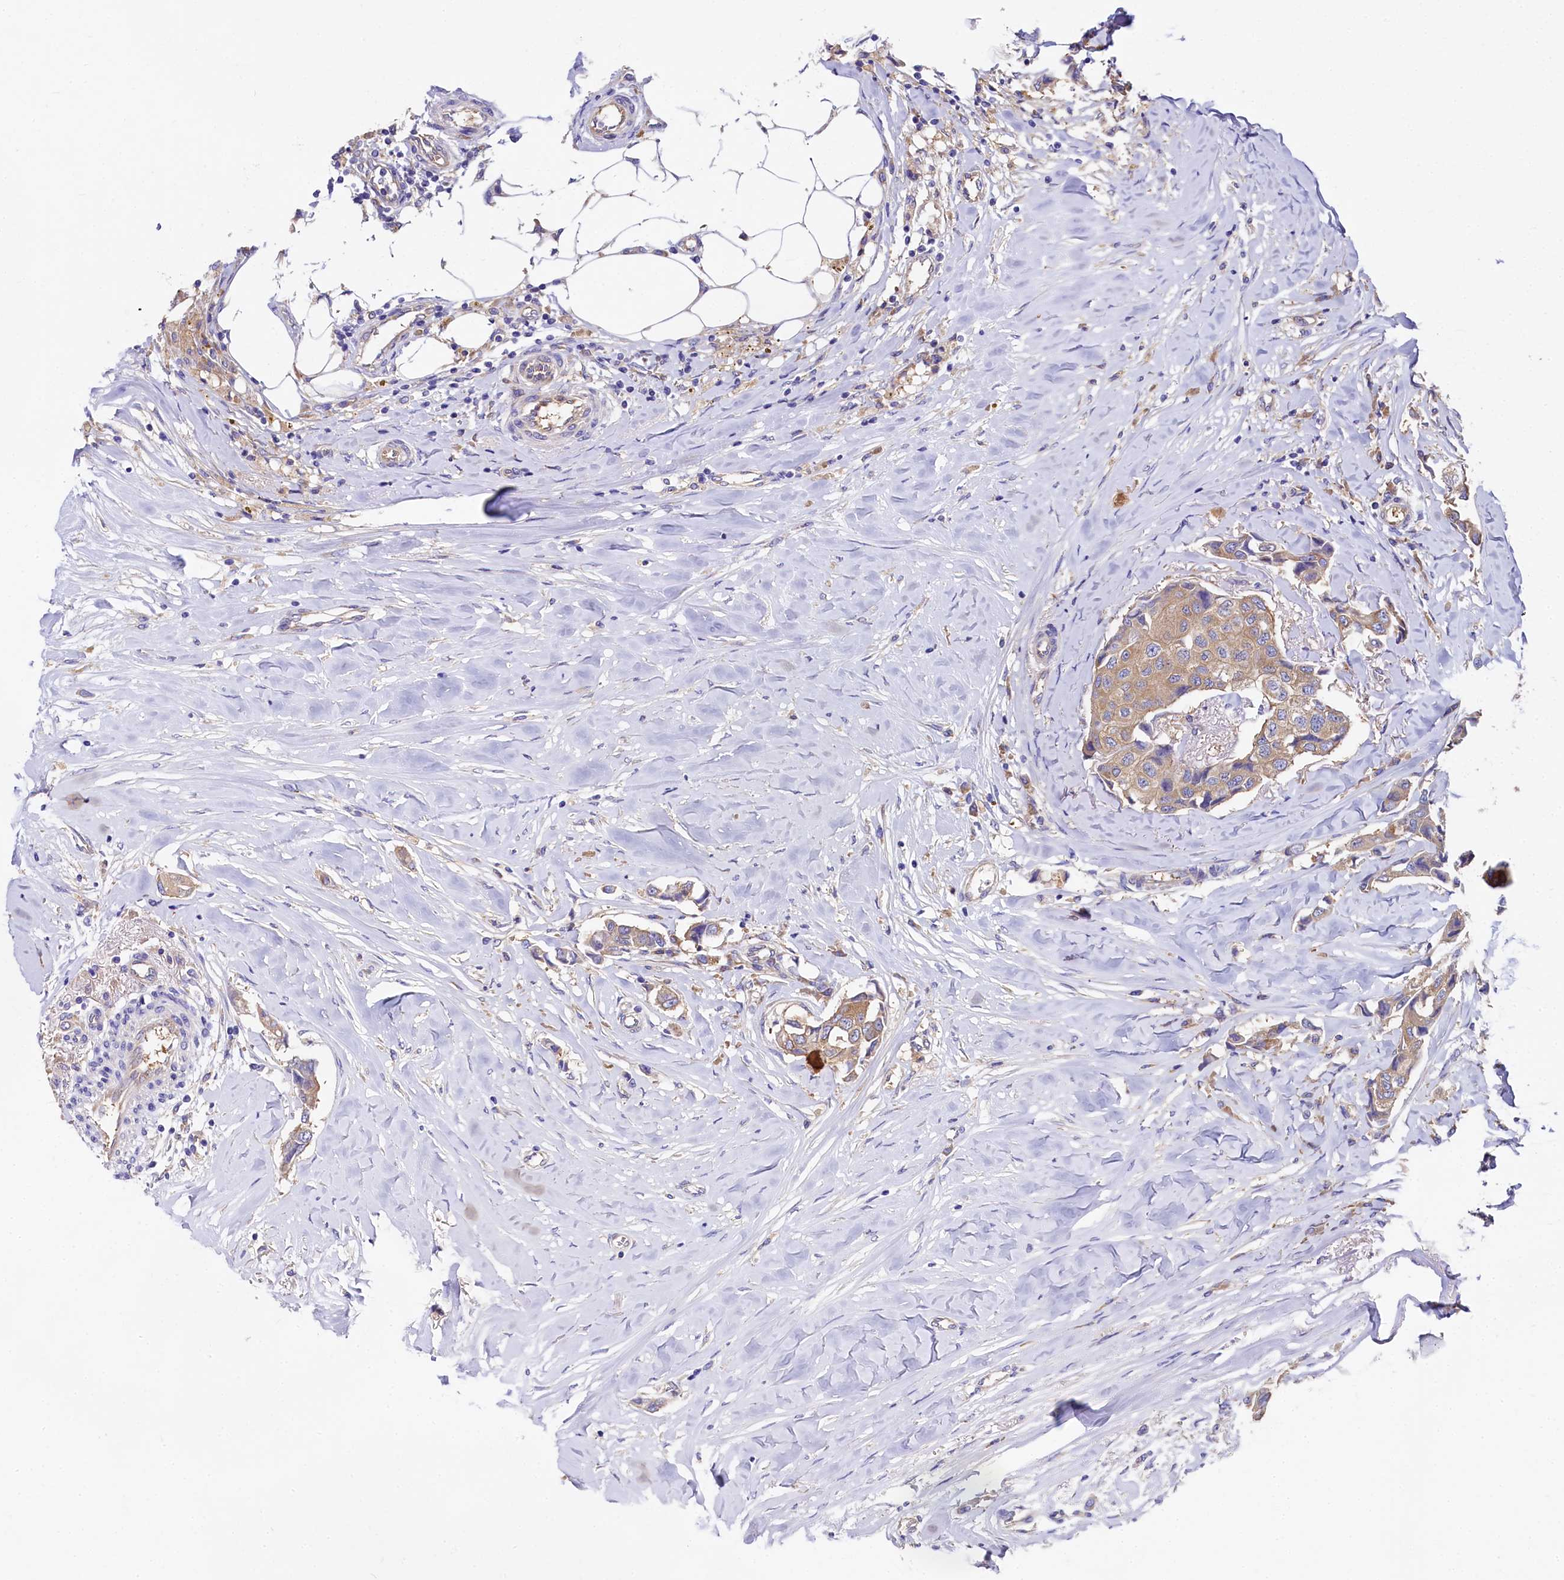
{"staining": {"intensity": "weak", "quantity": ">75%", "location": "cytoplasmic/membranous"}, "tissue": "breast cancer", "cell_type": "Tumor cells", "image_type": "cancer", "snomed": [{"axis": "morphology", "description": "Duct carcinoma"}, {"axis": "topography", "description": "Breast"}], "caption": "Breast cancer stained with a protein marker demonstrates weak staining in tumor cells.", "gene": "QARS1", "patient": {"sex": "female", "age": 80}}